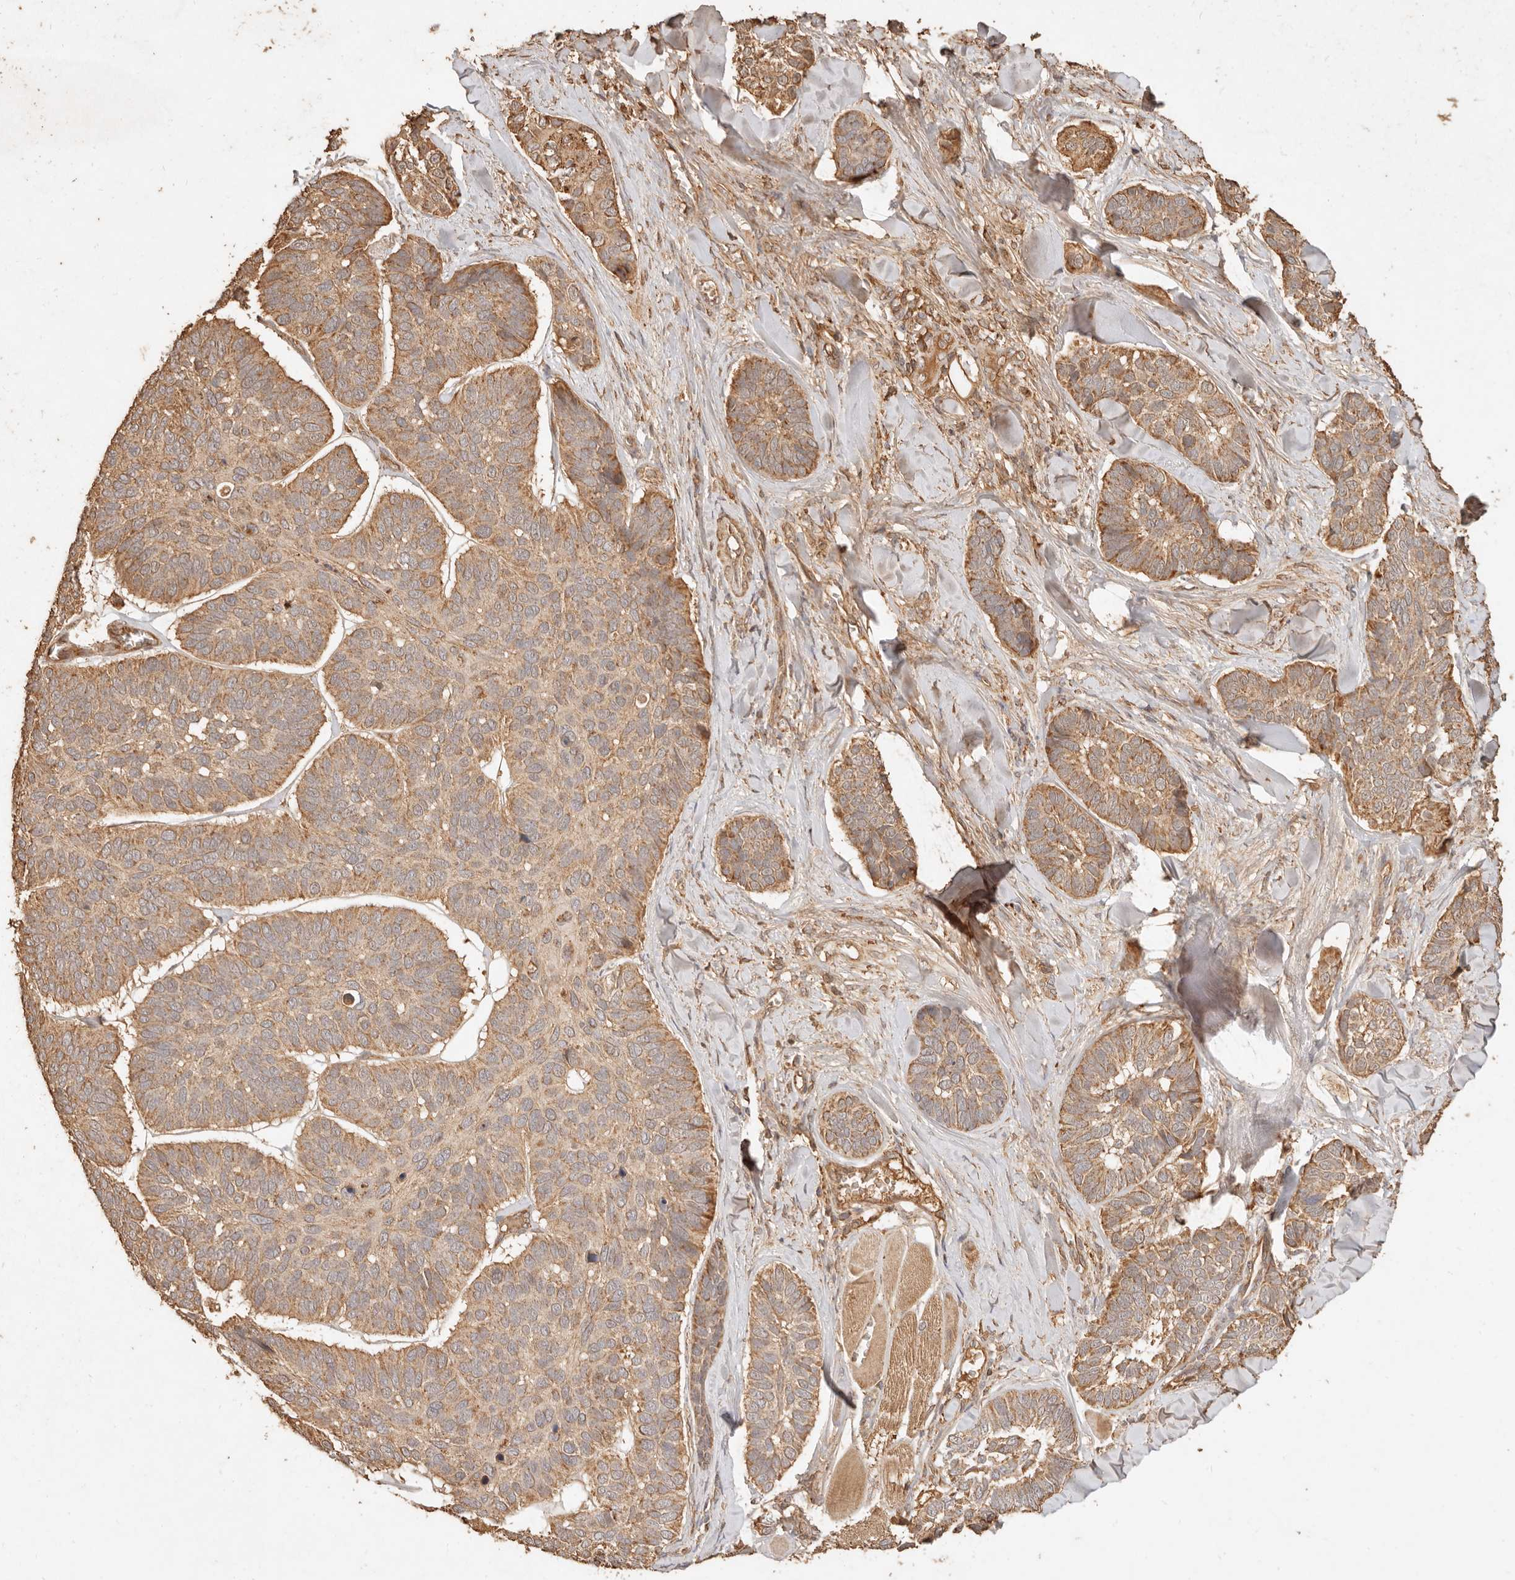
{"staining": {"intensity": "moderate", "quantity": ">75%", "location": "cytoplasmic/membranous"}, "tissue": "skin cancer", "cell_type": "Tumor cells", "image_type": "cancer", "snomed": [{"axis": "morphology", "description": "Basal cell carcinoma"}, {"axis": "topography", "description": "Skin"}], "caption": "This histopathology image reveals IHC staining of basal cell carcinoma (skin), with medium moderate cytoplasmic/membranous expression in about >75% of tumor cells.", "gene": "FAM180B", "patient": {"sex": "male", "age": 62}}